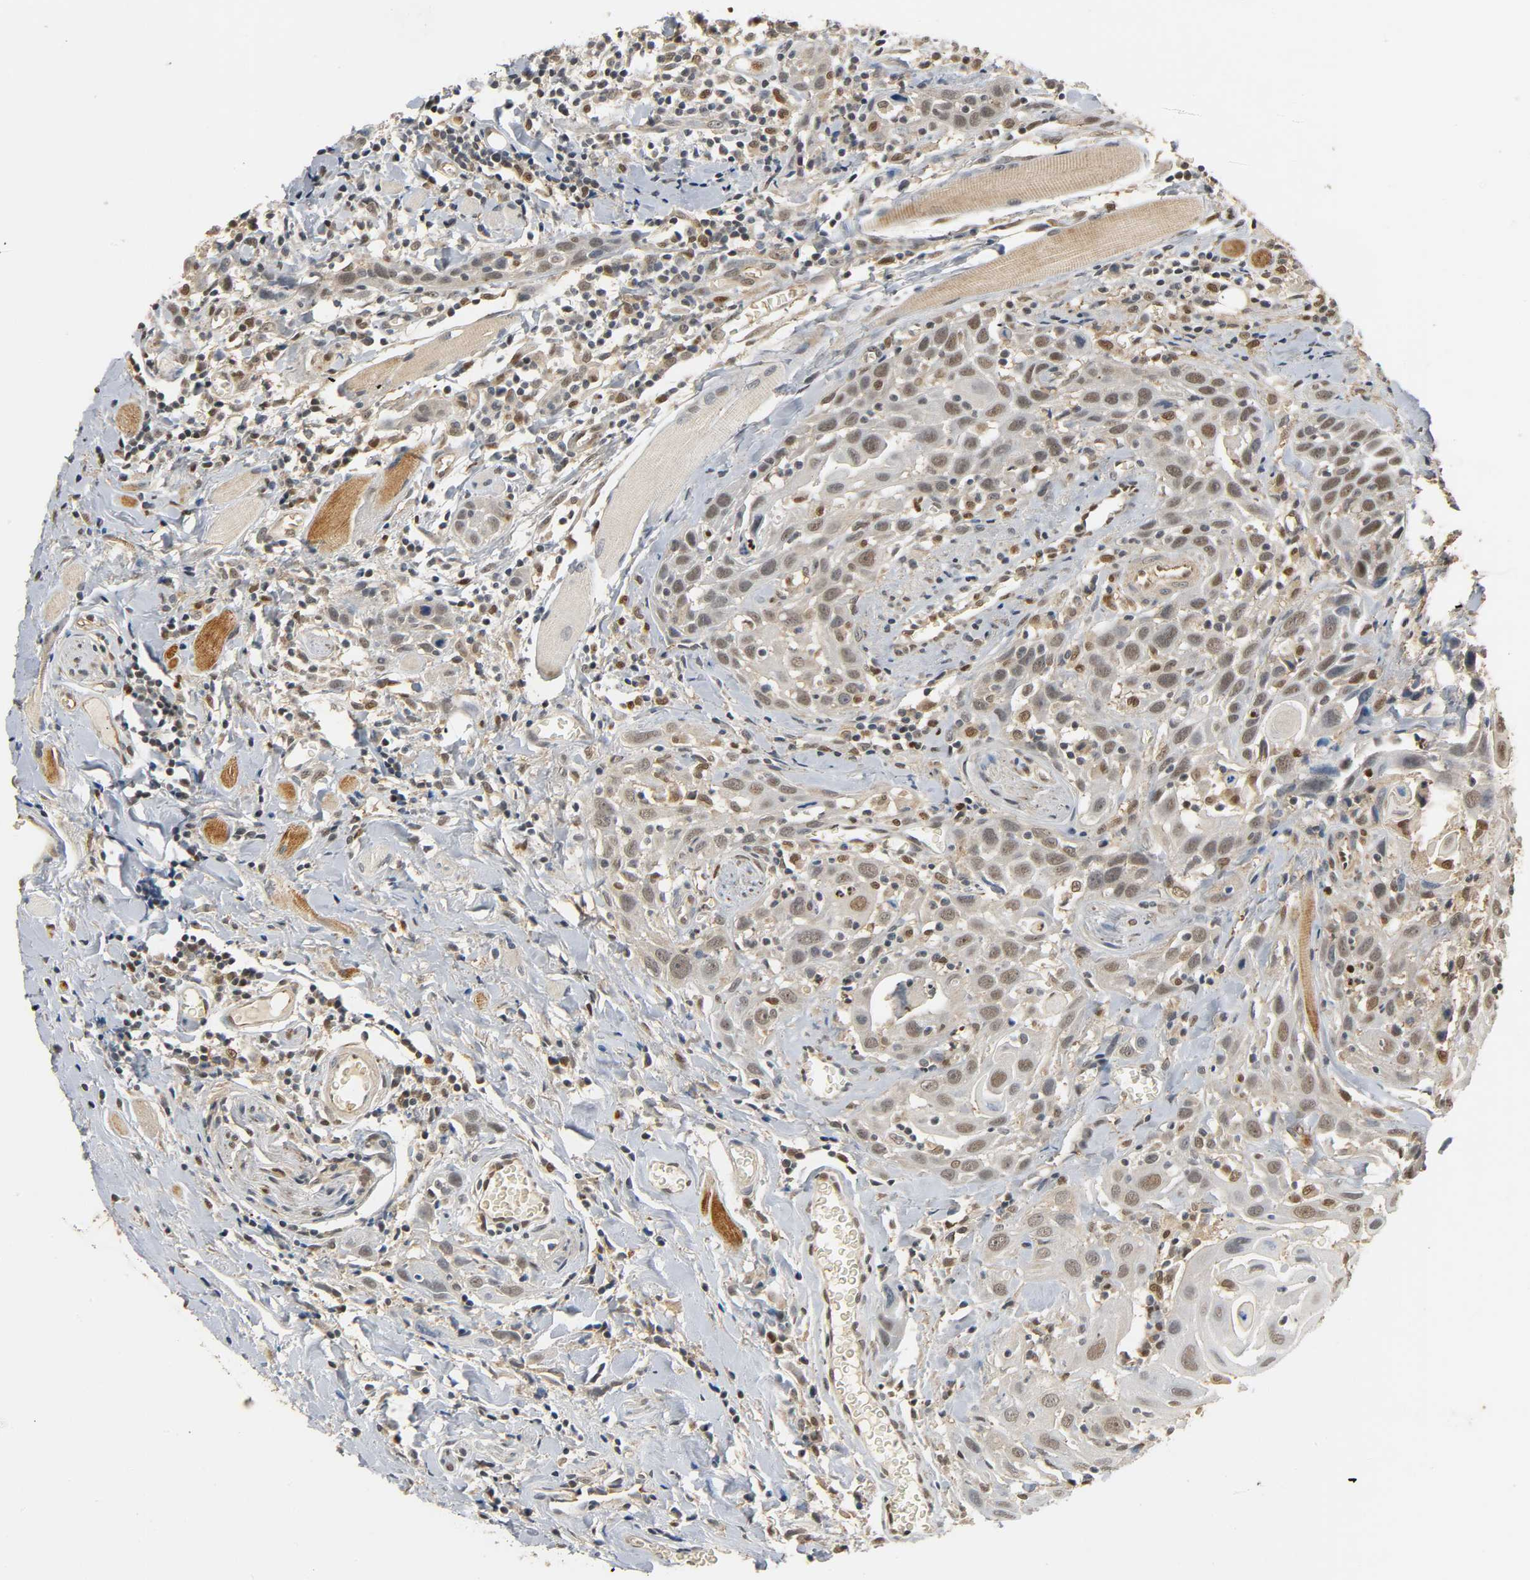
{"staining": {"intensity": "moderate", "quantity": ">75%", "location": "cytoplasmic/membranous,nuclear"}, "tissue": "head and neck cancer", "cell_type": "Tumor cells", "image_type": "cancer", "snomed": [{"axis": "morphology", "description": "Squamous cell carcinoma, NOS"}, {"axis": "topography", "description": "Oral tissue"}, {"axis": "topography", "description": "Head-Neck"}], "caption": "Approximately >75% of tumor cells in human squamous cell carcinoma (head and neck) show moderate cytoplasmic/membranous and nuclear protein positivity as visualized by brown immunohistochemical staining.", "gene": "ZFPM2", "patient": {"sex": "female", "age": 50}}